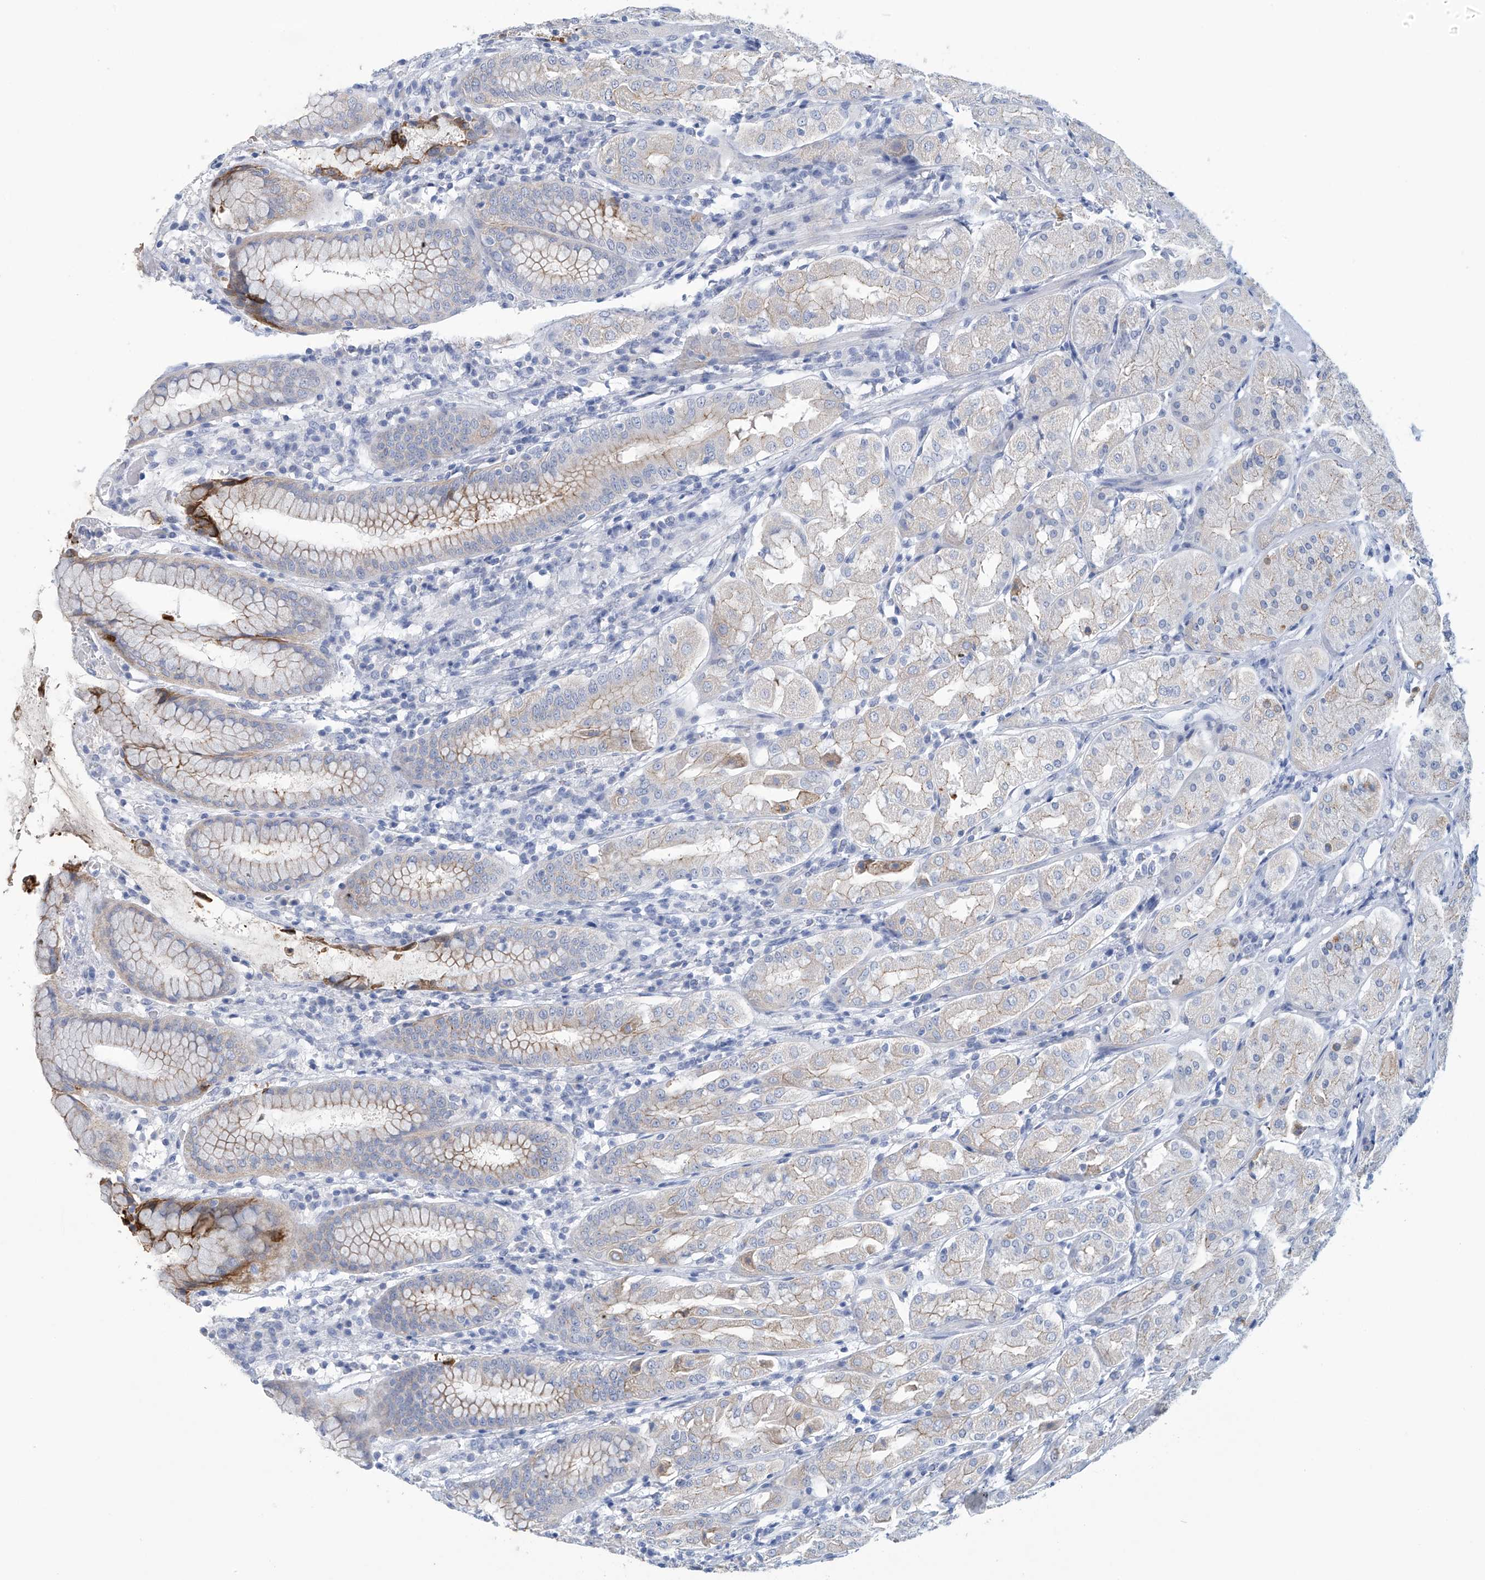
{"staining": {"intensity": "weak", "quantity": "<25%", "location": "cytoplasmic/membranous"}, "tissue": "stomach", "cell_type": "Glandular cells", "image_type": "normal", "snomed": [{"axis": "morphology", "description": "Normal tissue, NOS"}, {"axis": "topography", "description": "Stomach"}, {"axis": "topography", "description": "Stomach, lower"}], "caption": "High power microscopy histopathology image of an immunohistochemistry histopathology image of benign stomach, revealing no significant staining in glandular cells.", "gene": "DSP", "patient": {"sex": "female", "age": 56}}